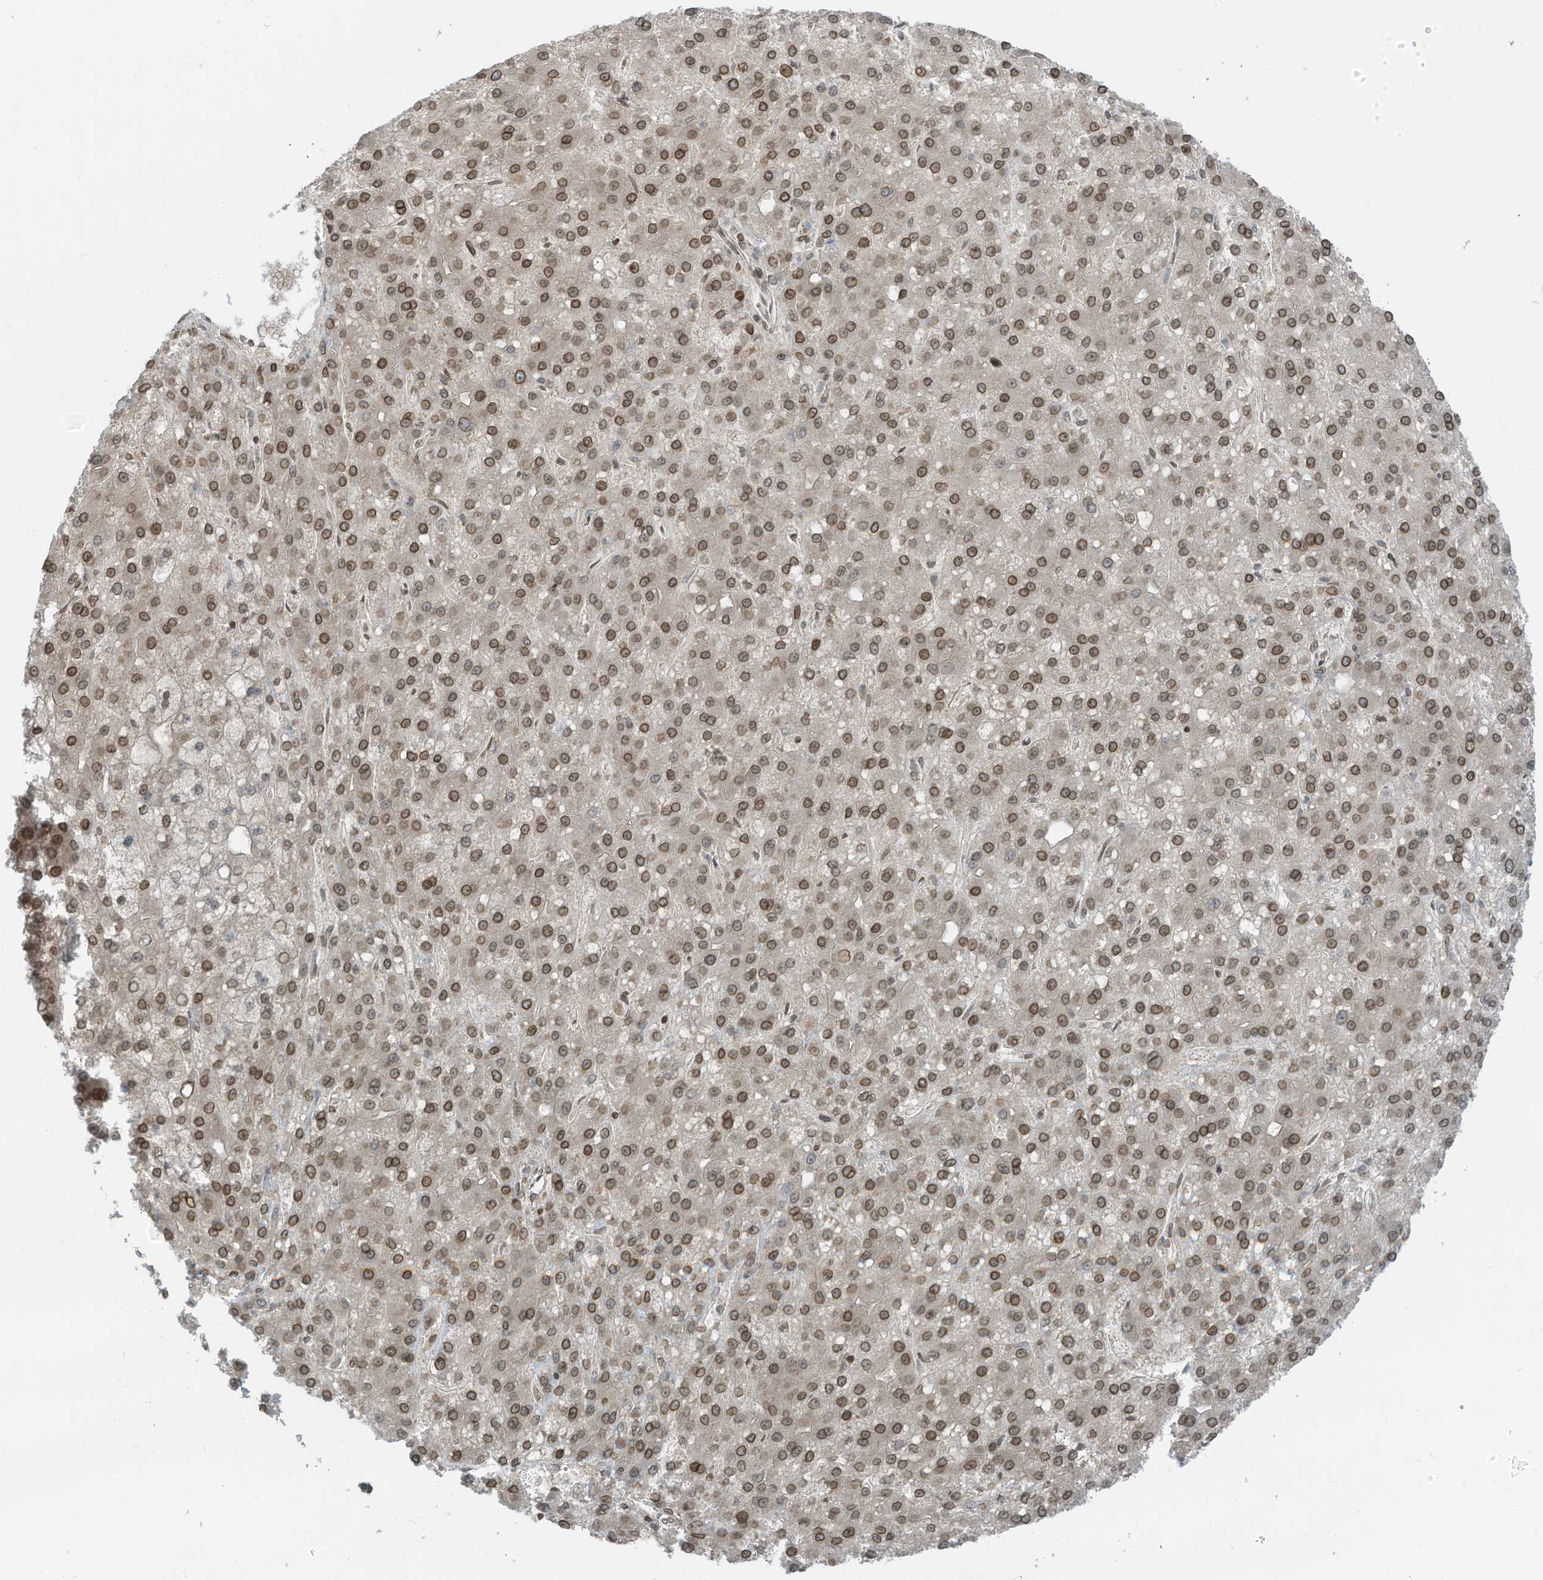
{"staining": {"intensity": "moderate", "quantity": ">75%", "location": "cytoplasmic/membranous,nuclear"}, "tissue": "liver cancer", "cell_type": "Tumor cells", "image_type": "cancer", "snomed": [{"axis": "morphology", "description": "Carcinoma, Hepatocellular, NOS"}, {"axis": "topography", "description": "Liver"}], "caption": "Liver cancer (hepatocellular carcinoma) tissue shows moderate cytoplasmic/membranous and nuclear expression in about >75% of tumor cells", "gene": "RABL3", "patient": {"sex": "male", "age": 67}}